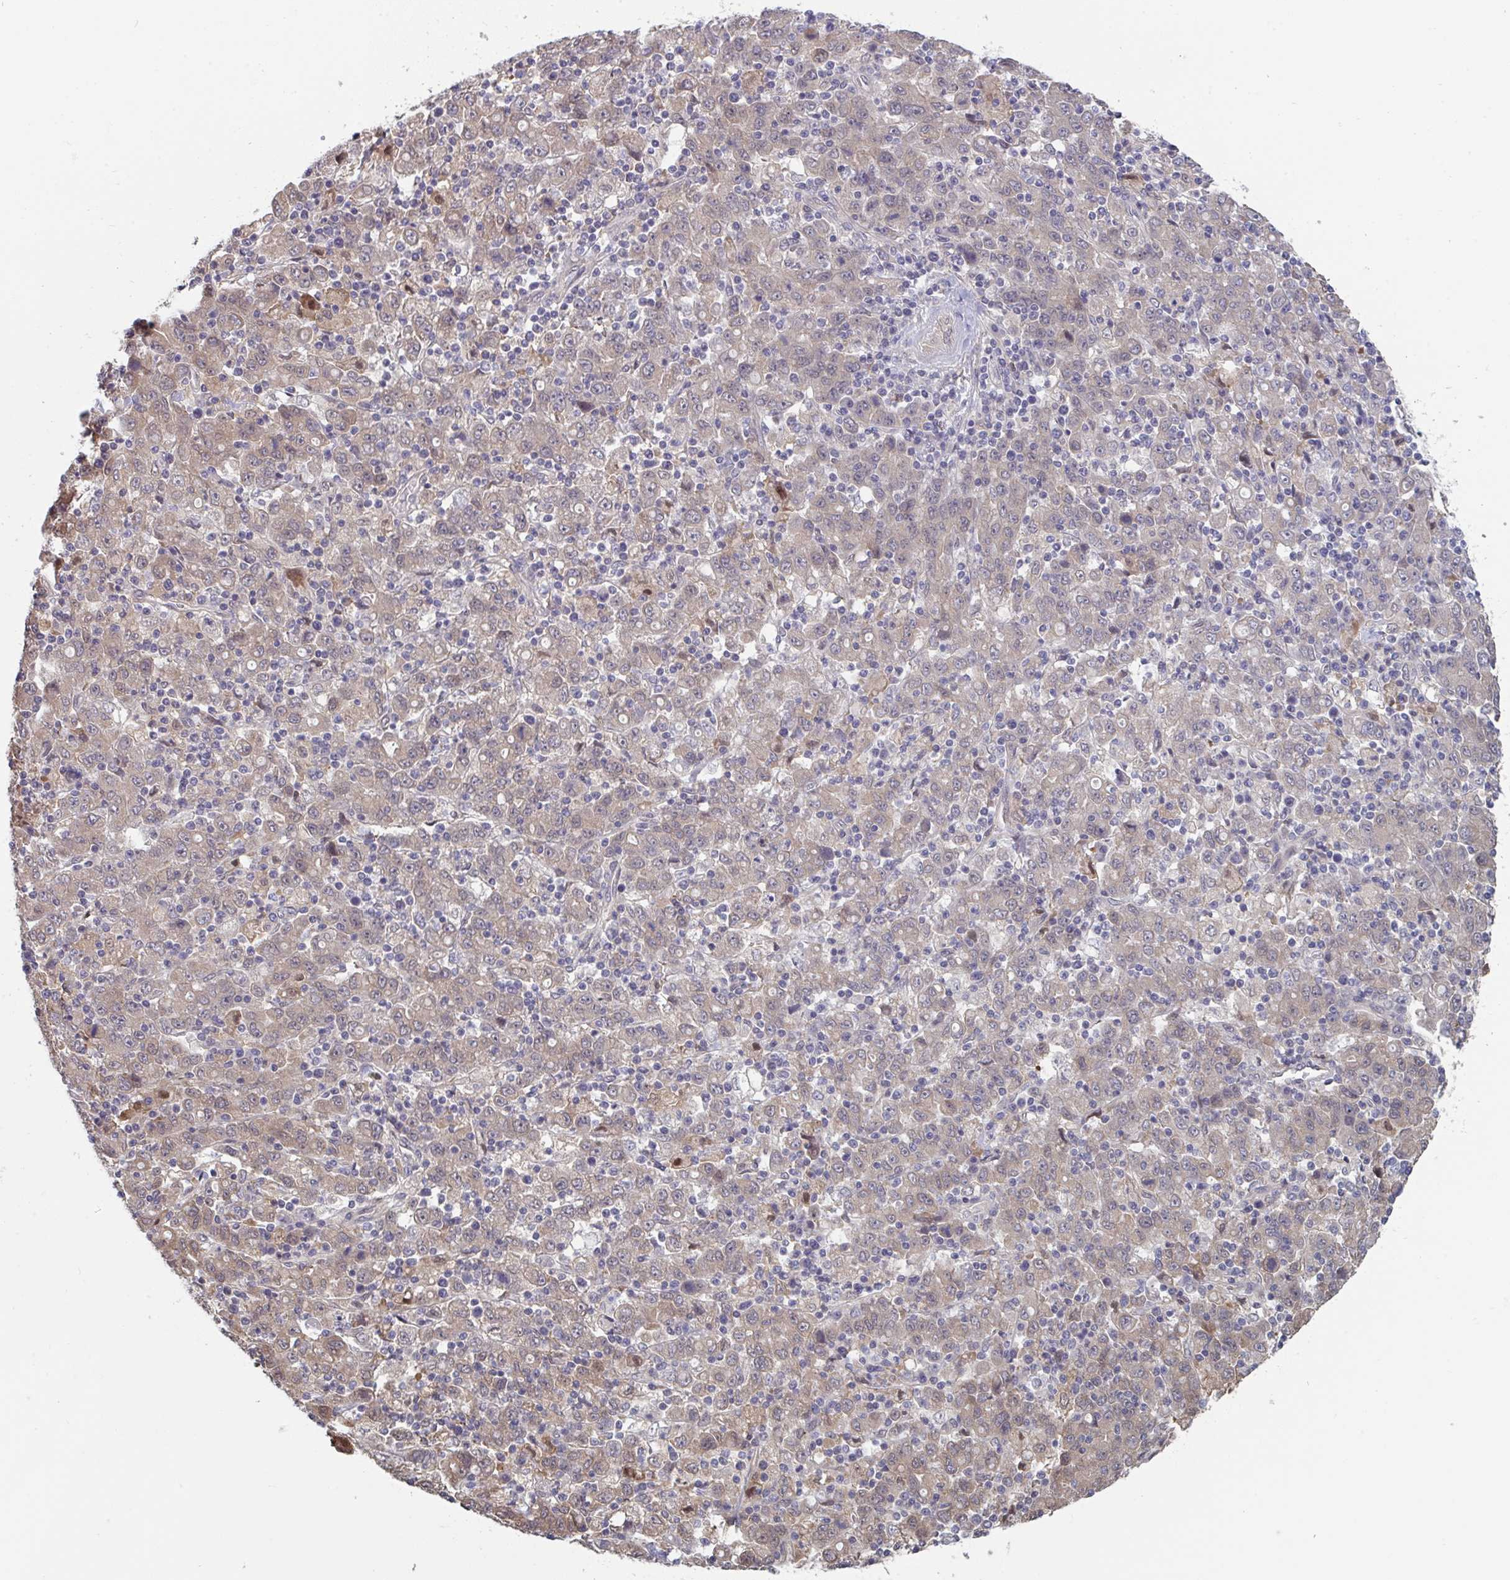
{"staining": {"intensity": "weak", "quantity": ">75%", "location": "cytoplasmic/membranous"}, "tissue": "stomach cancer", "cell_type": "Tumor cells", "image_type": "cancer", "snomed": [{"axis": "morphology", "description": "Adenocarcinoma, NOS"}, {"axis": "topography", "description": "Stomach, upper"}], "caption": "High-magnification brightfield microscopy of stomach cancer (adenocarcinoma) stained with DAB (3,3'-diaminobenzidine) (brown) and counterstained with hematoxylin (blue). tumor cells exhibit weak cytoplasmic/membranous positivity is seen in about>75% of cells.", "gene": "PTPRD", "patient": {"sex": "male", "age": 69}}